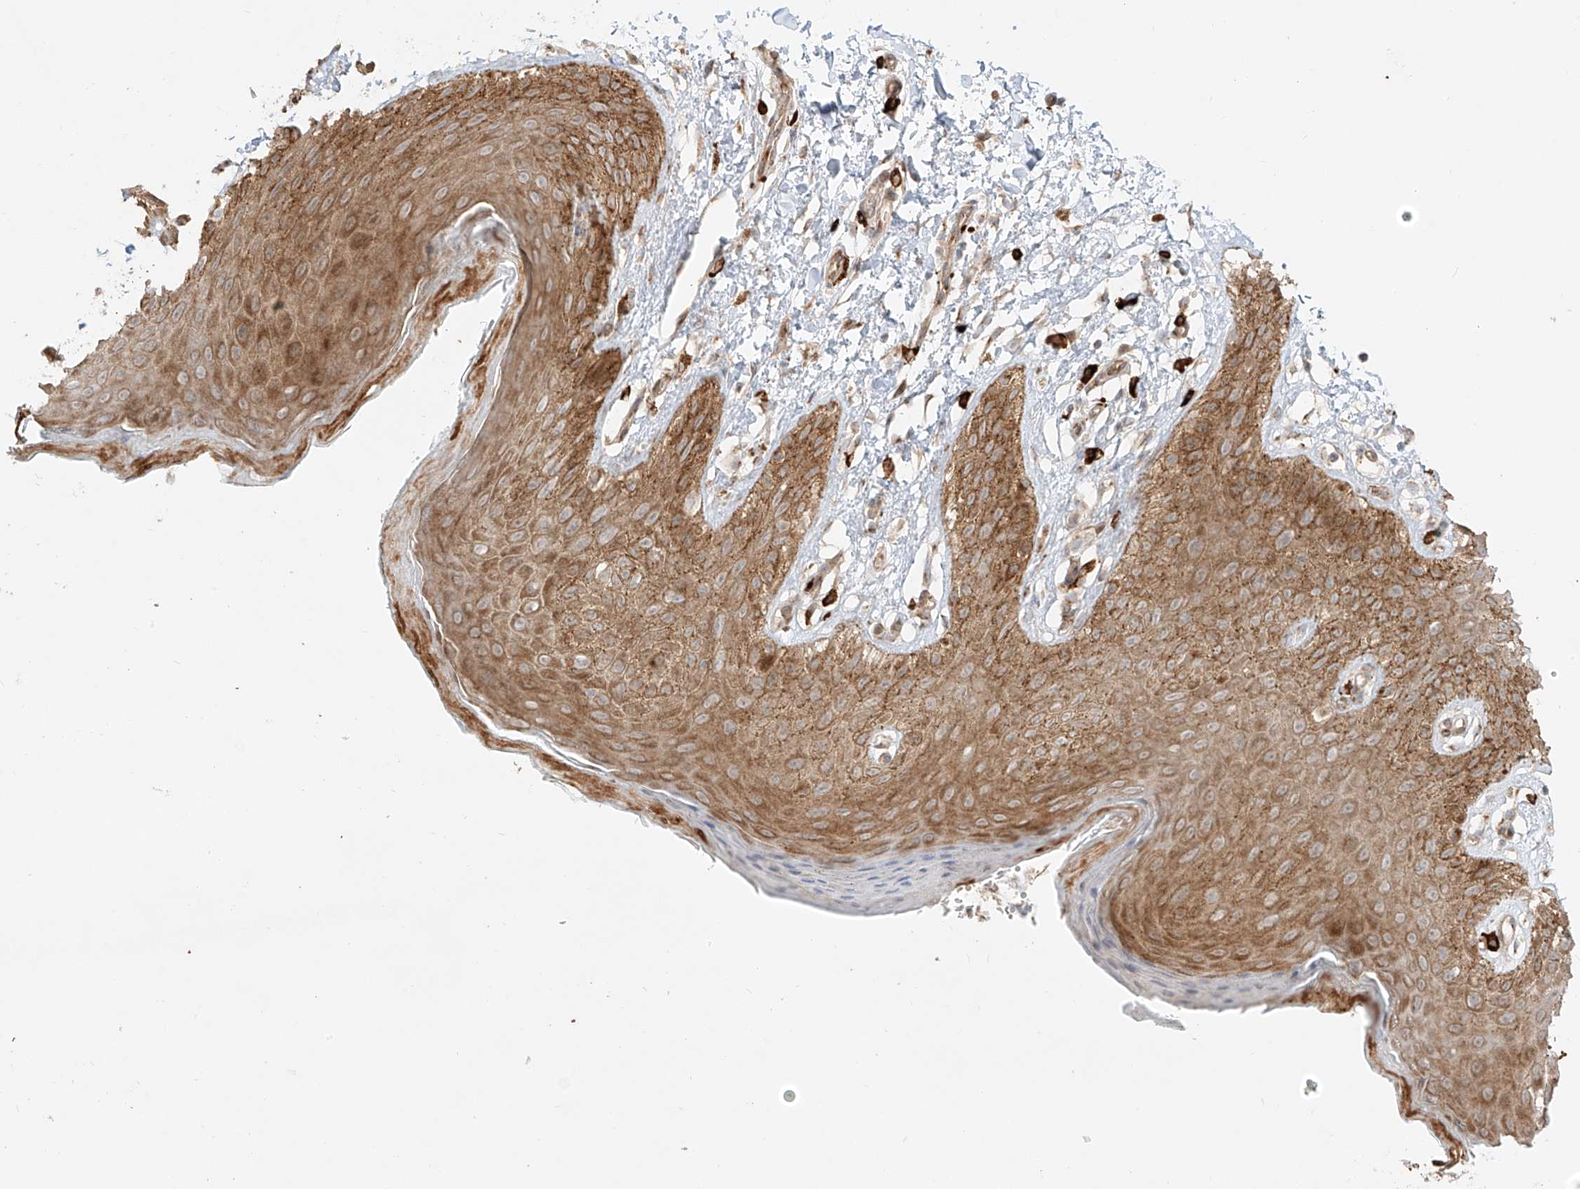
{"staining": {"intensity": "moderate", "quantity": ">75%", "location": "cytoplasmic/membranous"}, "tissue": "skin", "cell_type": "Epidermal cells", "image_type": "normal", "snomed": [{"axis": "morphology", "description": "Normal tissue, NOS"}, {"axis": "topography", "description": "Anal"}], "caption": "High-power microscopy captured an IHC photomicrograph of unremarkable skin, revealing moderate cytoplasmic/membranous expression in approximately >75% of epidermal cells. Nuclei are stained in blue.", "gene": "ZNF287", "patient": {"sex": "male", "age": 44}}